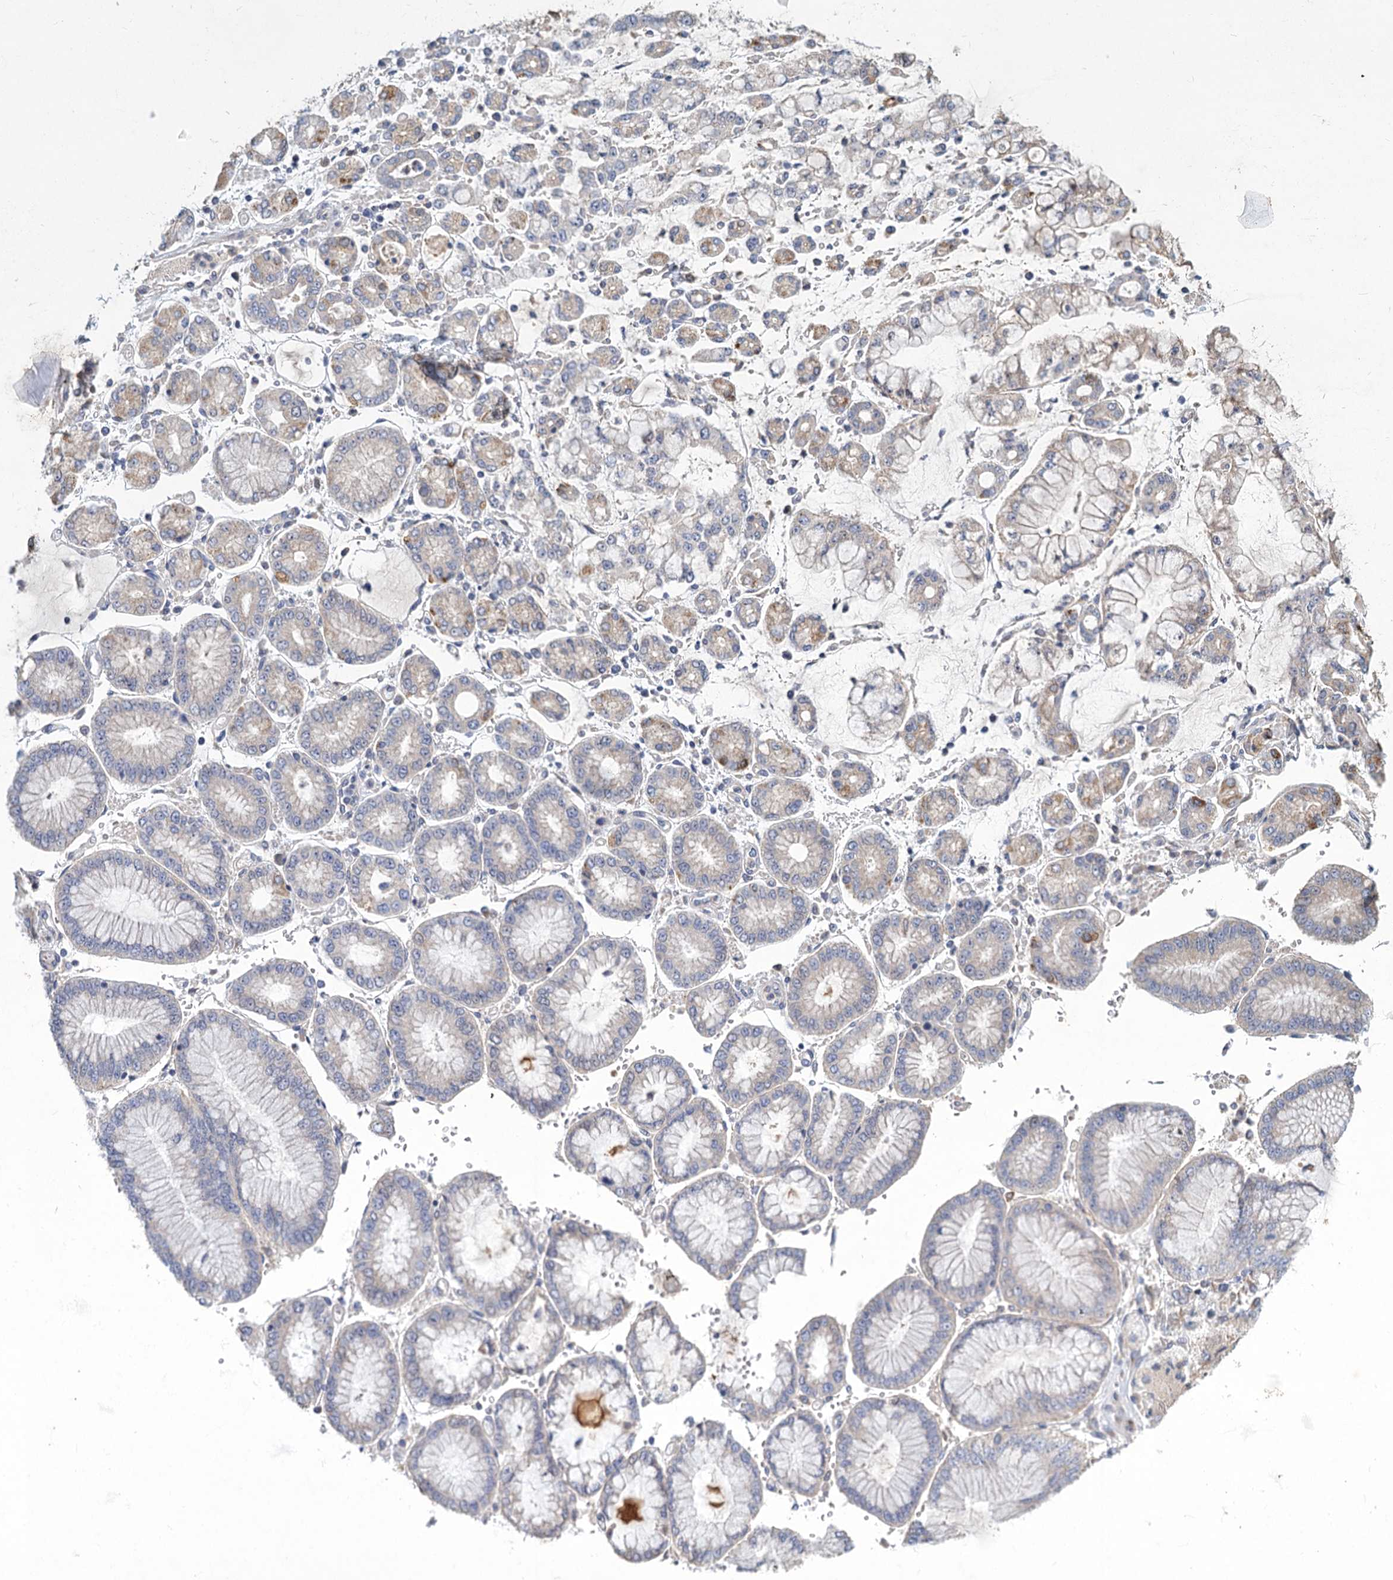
{"staining": {"intensity": "negative", "quantity": "none", "location": "none"}, "tissue": "stomach cancer", "cell_type": "Tumor cells", "image_type": "cancer", "snomed": [{"axis": "morphology", "description": "Adenocarcinoma, NOS"}, {"axis": "topography", "description": "Stomach"}], "caption": "DAB (3,3'-diaminobenzidine) immunohistochemical staining of human adenocarcinoma (stomach) exhibits no significant expression in tumor cells.", "gene": "HES2", "patient": {"sex": "male", "age": 76}}